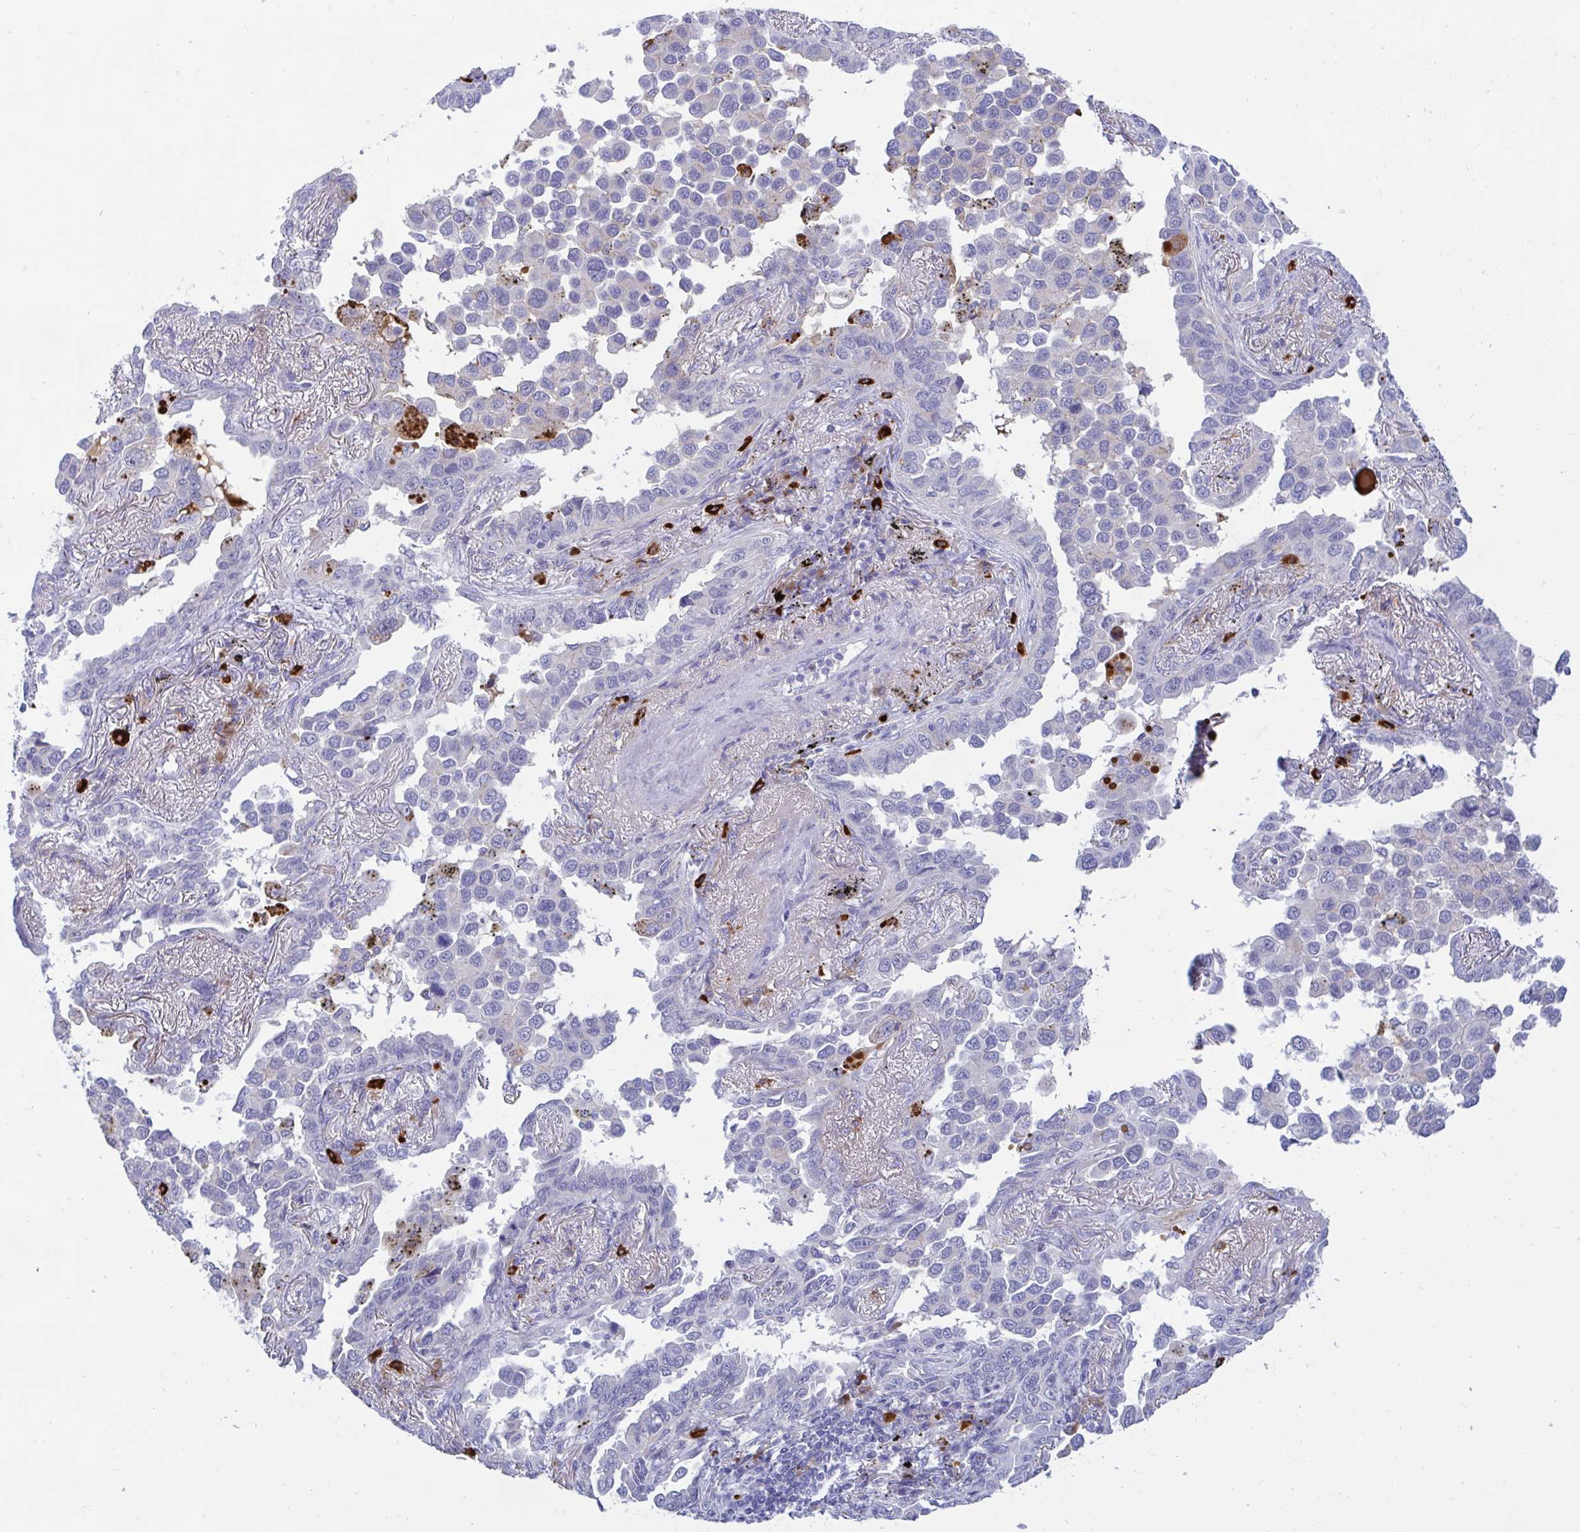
{"staining": {"intensity": "negative", "quantity": "none", "location": "none"}, "tissue": "lung cancer", "cell_type": "Tumor cells", "image_type": "cancer", "snomed": [{"axis": "morphology", "description": "Adenocarcinoma, NOS"}, {"axis": "topography", "description": "Lung"}], "caption": "Protein analysis of lung adenocarcinoma displays no significant staining in tumor cells. The staining was performed using DAB (3,3'-diaminobenzidine) to visualize the protein expression in brown, while the nuclei were stained in blue with hematoxylin (Magnification: 20x).", "gene": "FAM219B", "patient": {"sex": "male", "age": 67}}